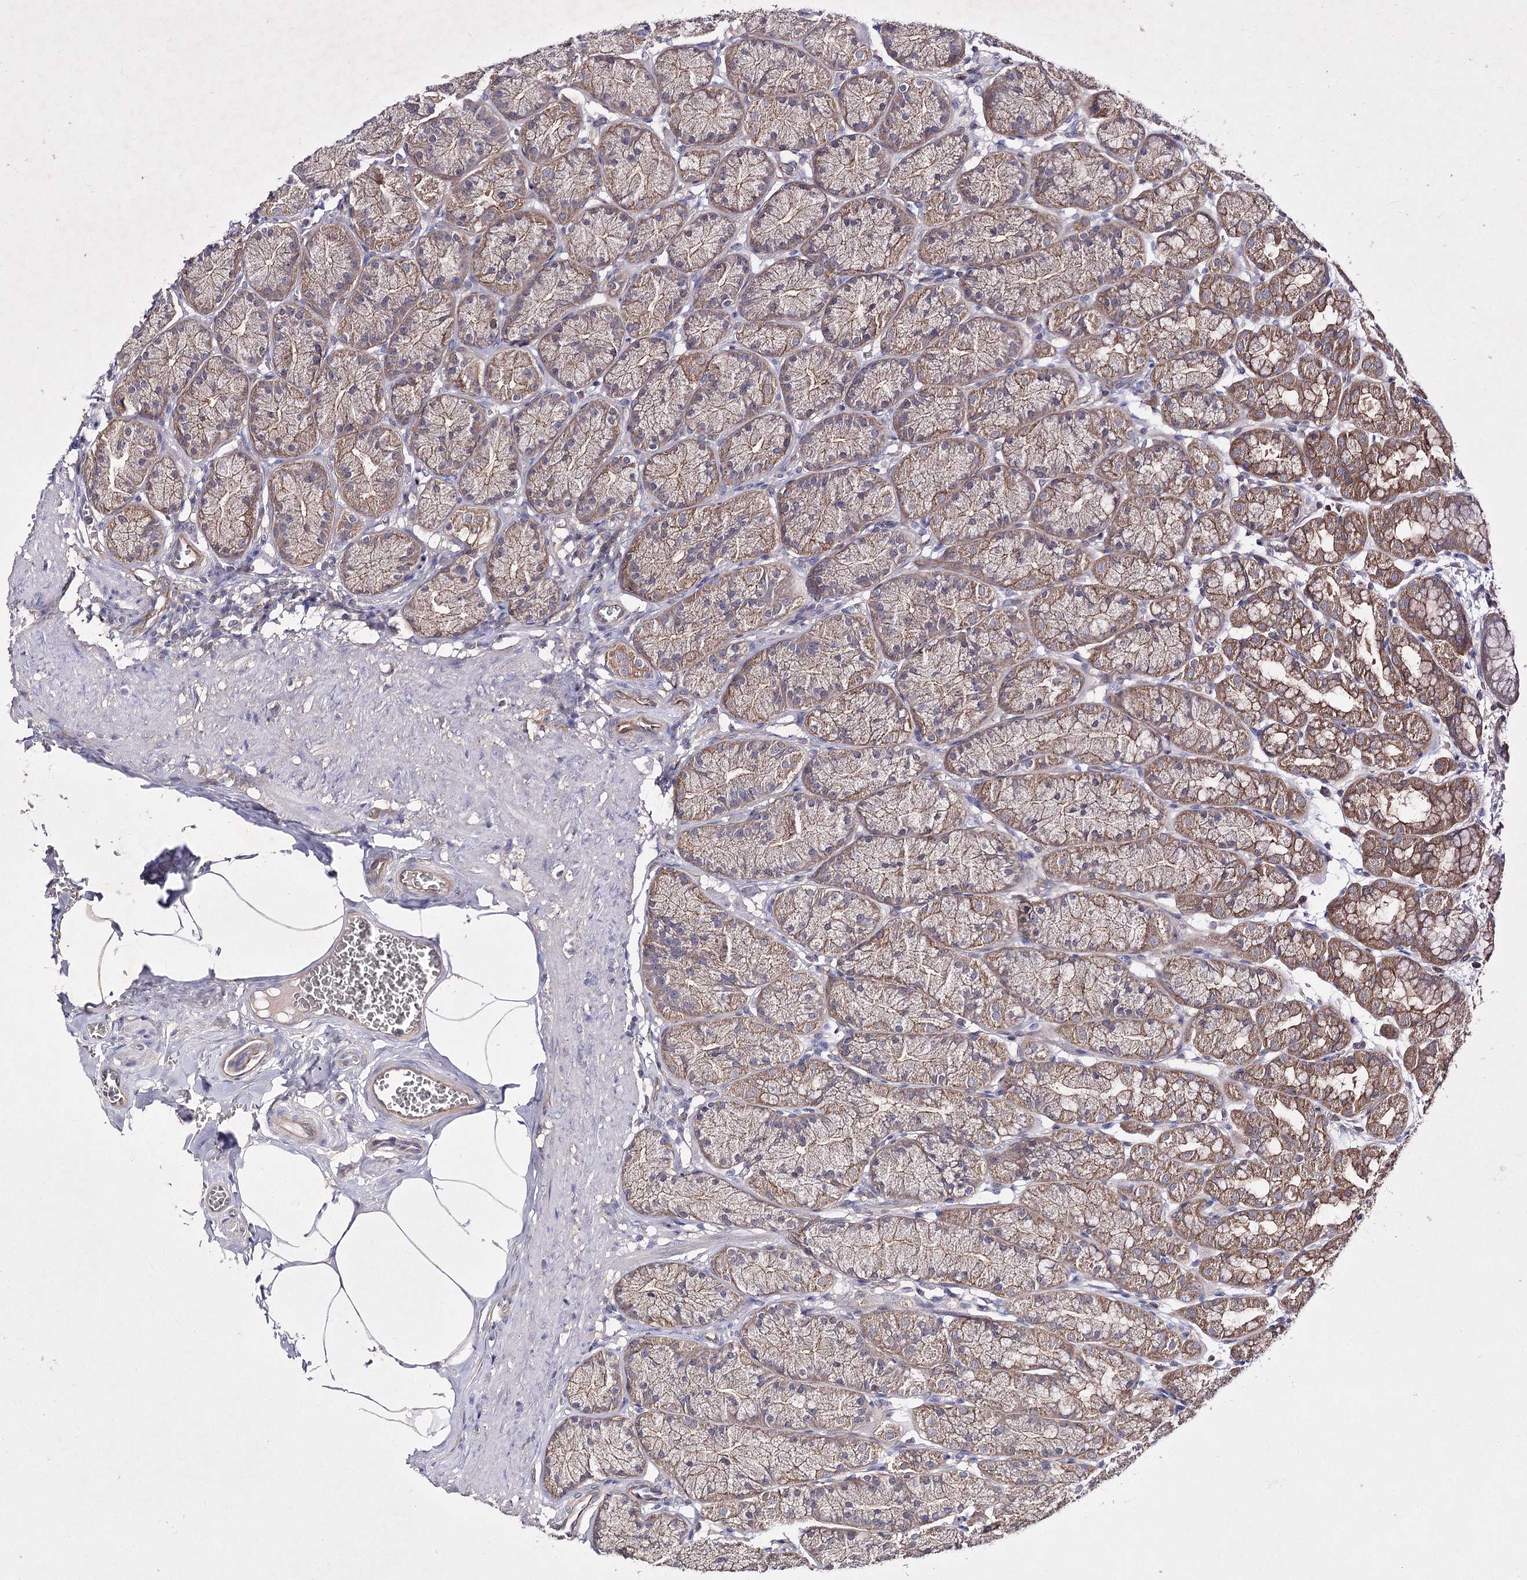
{"staining": {"intensity": "moderate", "quantity": "25%-75%", "location": "cytoplasmic/membranous"}, "tissue": "stomach", "cell_type": "Glandular cells", "image_type": "normal", "snomed": [{"axis": "morphology", "description": "Normal tissue, NOS"}, {"axis": "topography", "description": "Stomach"}], "caption": "Stomach stained with DAB (3,3'-diaminobenzidine) immunohistochemistry exhibits medium levels of moderate cytoplasmic/membranous staining in approximately 25%-75% of glandular cells.", "gene": "BCR", "patient": {"sex": "male", "age": 42}}